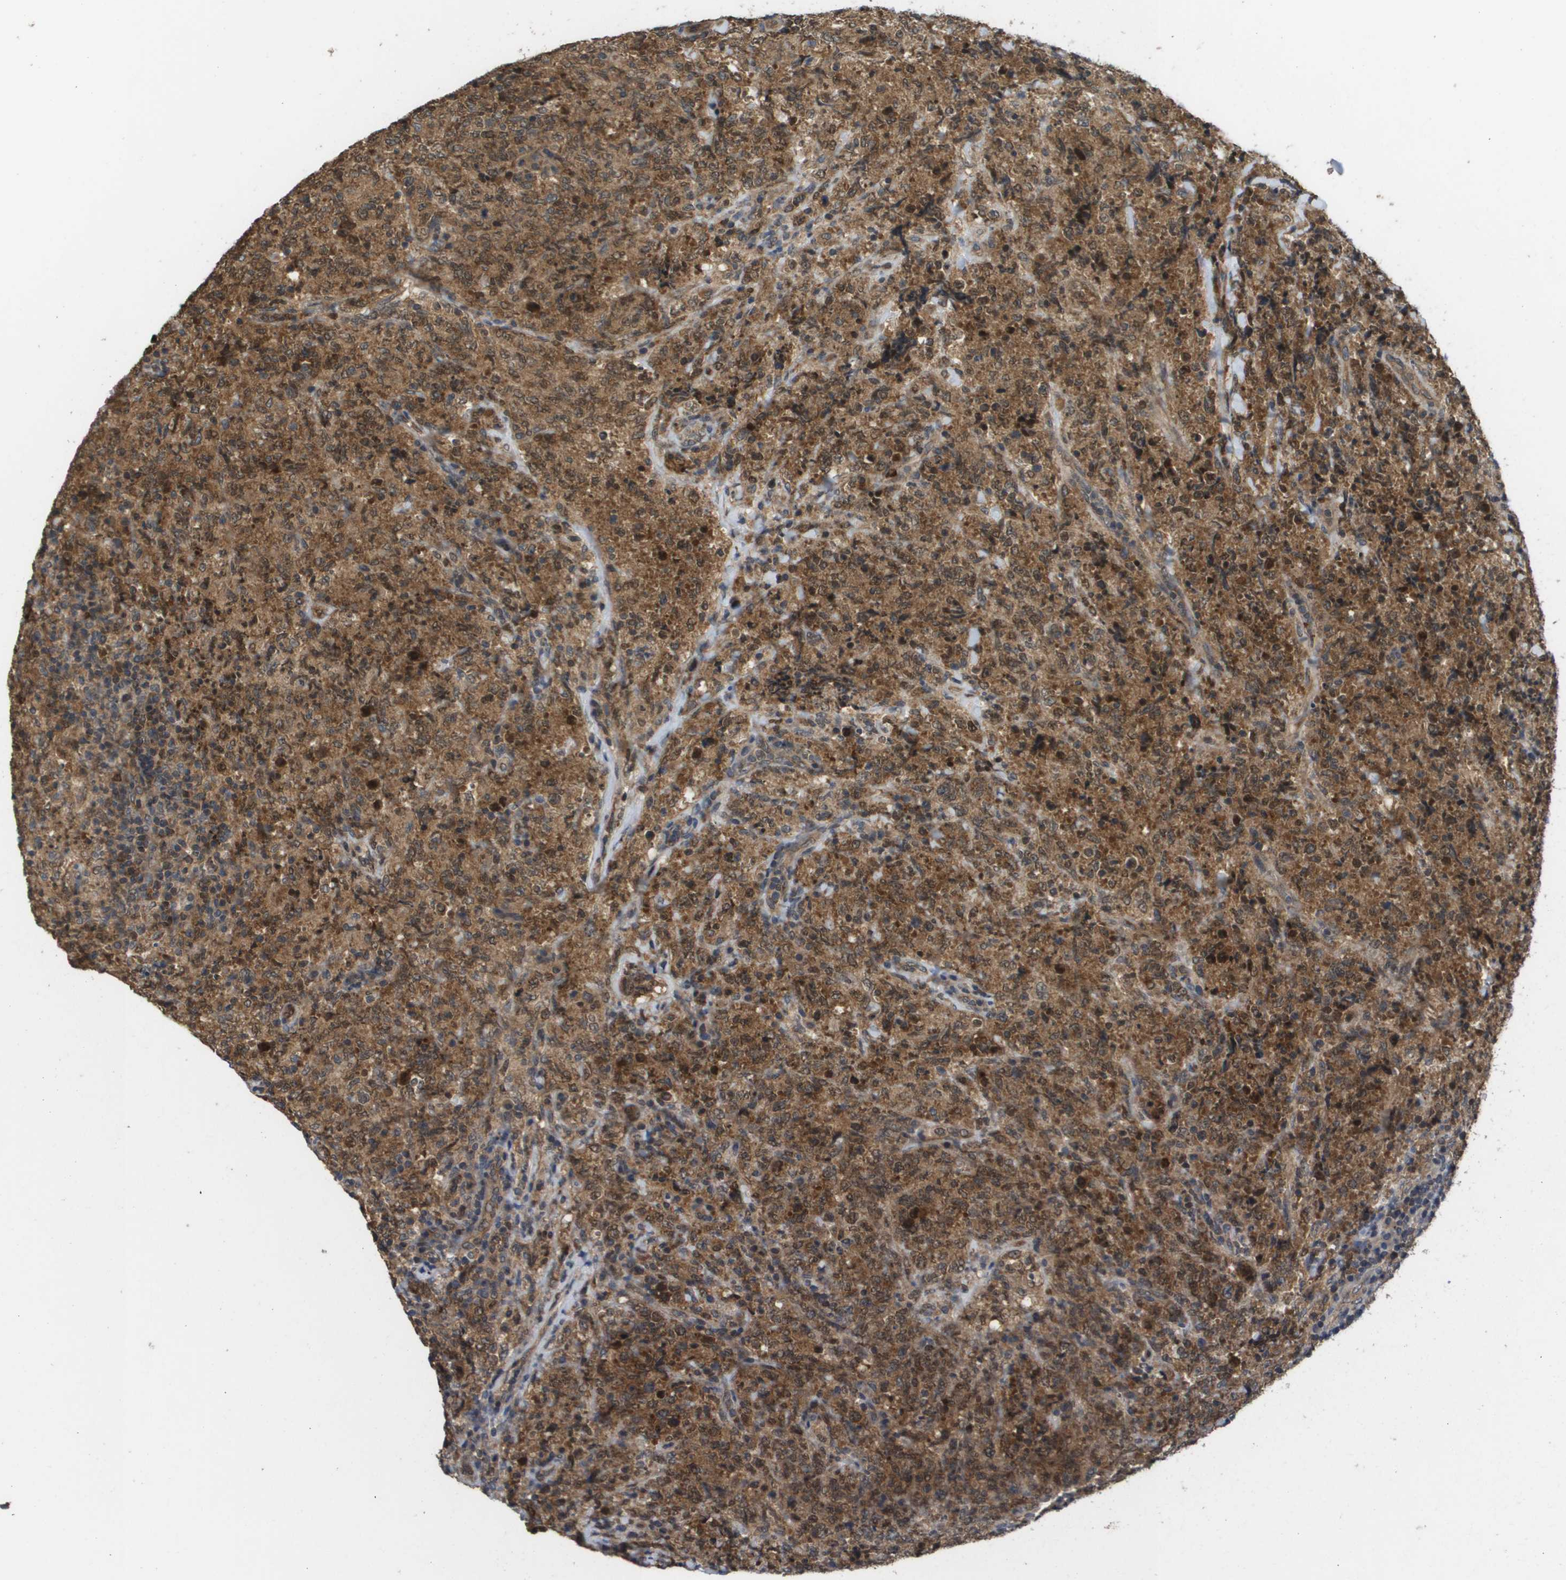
{"staining": {"intensity": "moderate", "quantity": ">75%", "location": "cytoplasmic/membranous"}, "tissue": "lymphoma", "cell_type": "Tumor cells", "image_type": "cancer", "snomed": [{"axis": "morphology", "description": "Malignant lymphoma, non-Hodgkin's type, High grade"}, {"axis": "topography", "description": "Tonsil"}], "caption": "Malignant lymphoma, non-Hodgkin's type (high-grade) stained with a protein marker reveals moderate staining in tumor cells.", "gene": "RBM38", "patient": {"sex": "female", "age": 36}}